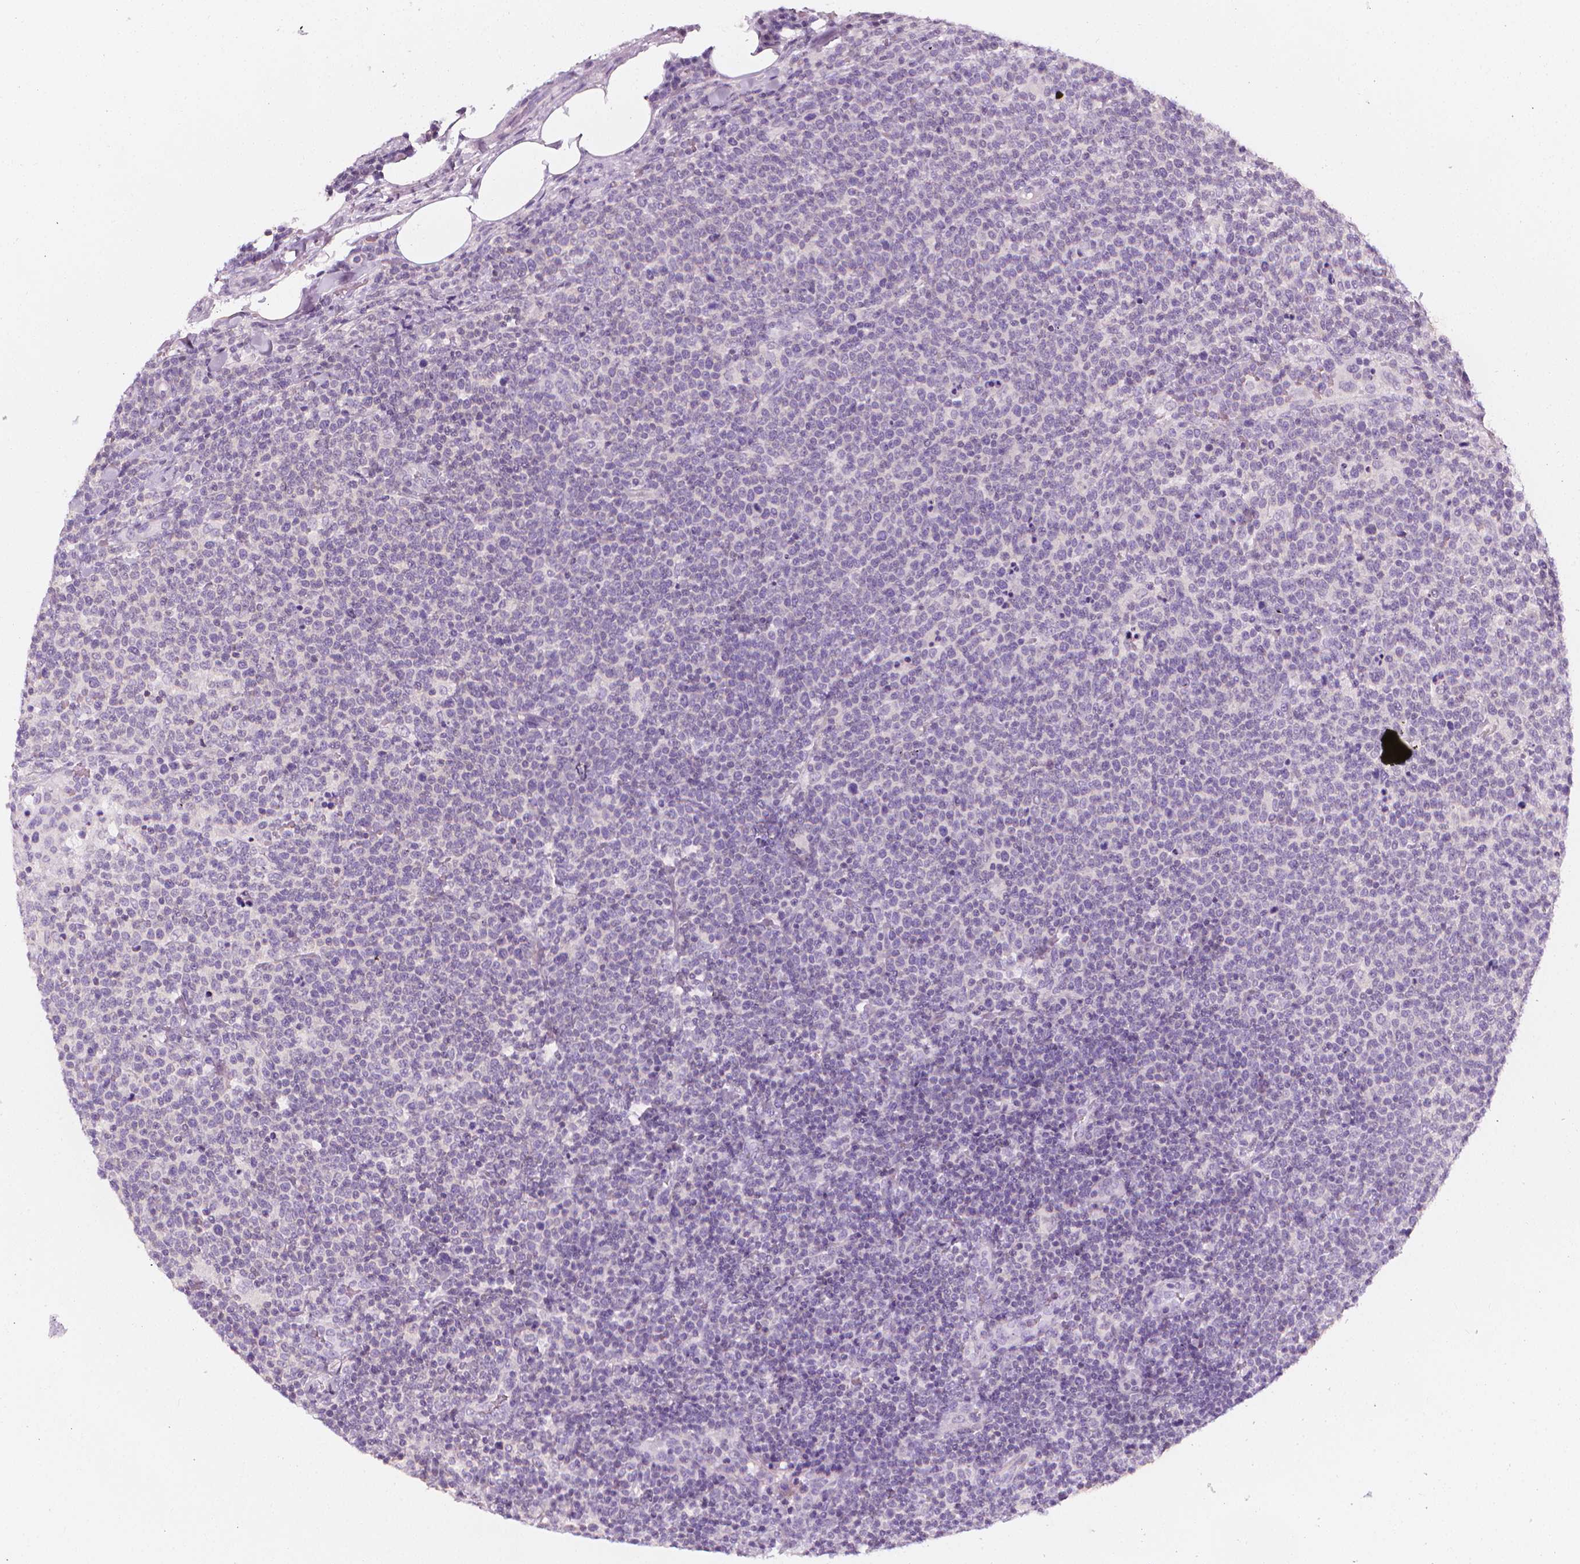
{"staining": {"intensity": "negative", "quantity": "none", "location": "none"}, "tissue": "lymphoma", "cell_type": "Tumor cells", "image_type": "cancer", "snomed": [{"axis": "morphology", "description": "Malignant lymphoma, non-Hodgkin's type, High grade"}, {"axis": "topography", "description": "Lymph node"}], "caption": "The photomicrograph shows no significant staining in tumor cells of lymphoma. The staining was performed using DAB (3,3'-diaminobenzidine) to visualize the protein expression in brown, while the nuclei were stained in blue with hematoxylin (Magnification: 20x).", "gene": "DCAF8L1", "patient": {"sex": "male", "age": 61}}